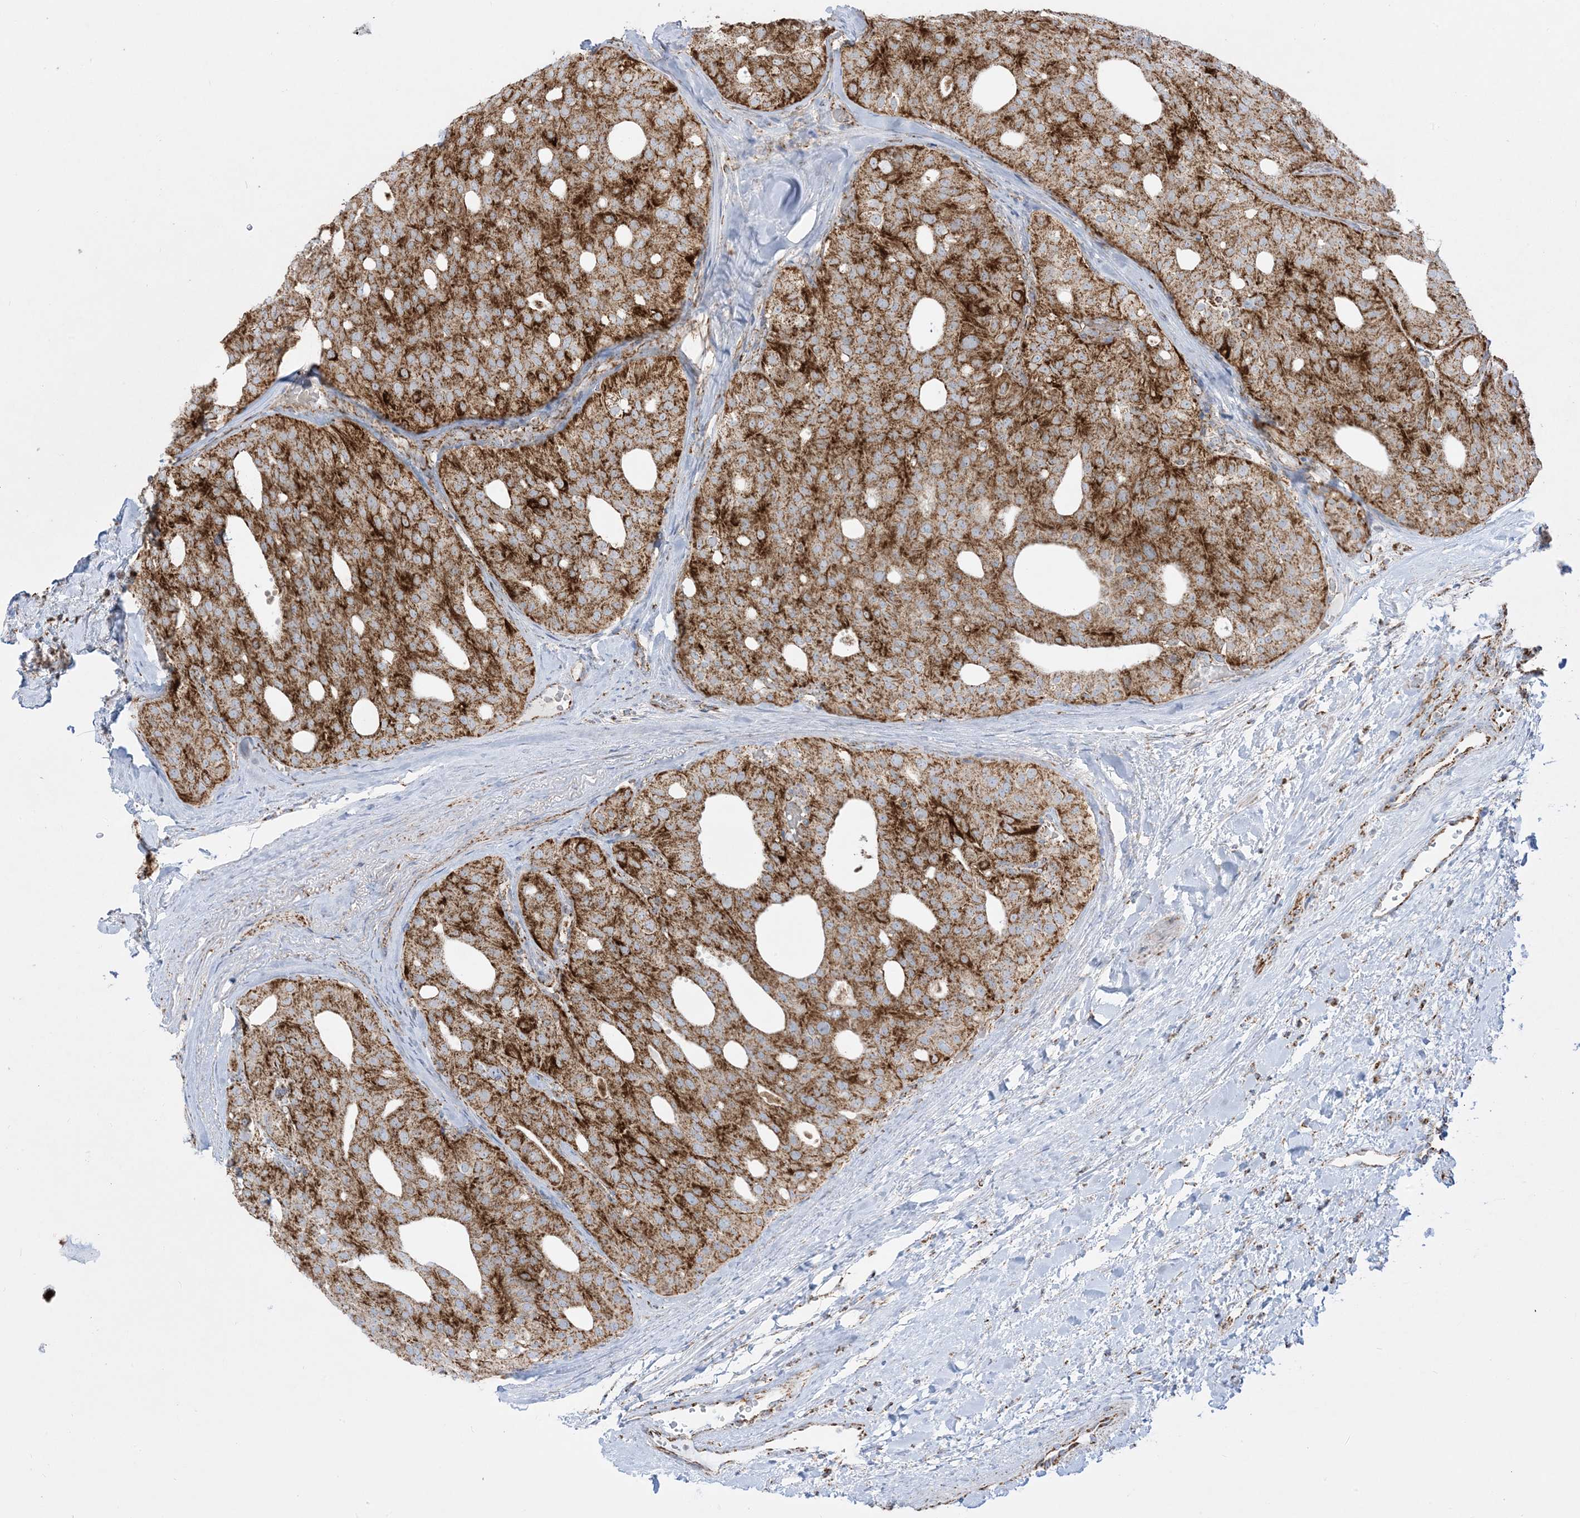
{"staining": {"intensity": "strong", "quantity": ">75%", "location": "cytoplasmic/membranous"}, "tissue": "thyroid cancer", "cell_type": "Tumor cells", "image_type": "cancer", "snomed": [{"axis": "morphology", "description": "Follicular adenoma carcinoma, NOS"}, {"axis": "topography", "description": "Thyroid gland"}], "caption": "Immunohistochemical staining of thyroid cancer (follicular adenoma carcinoma) demonstrates strong cytoplasmic/membranous protein expression in about >75% of tumor cells. (brown staining indicates protein expression, while blue staining denotes nuclei).", "gene": "MRPS36", "patient": {"sex": "male", "age": 75}}